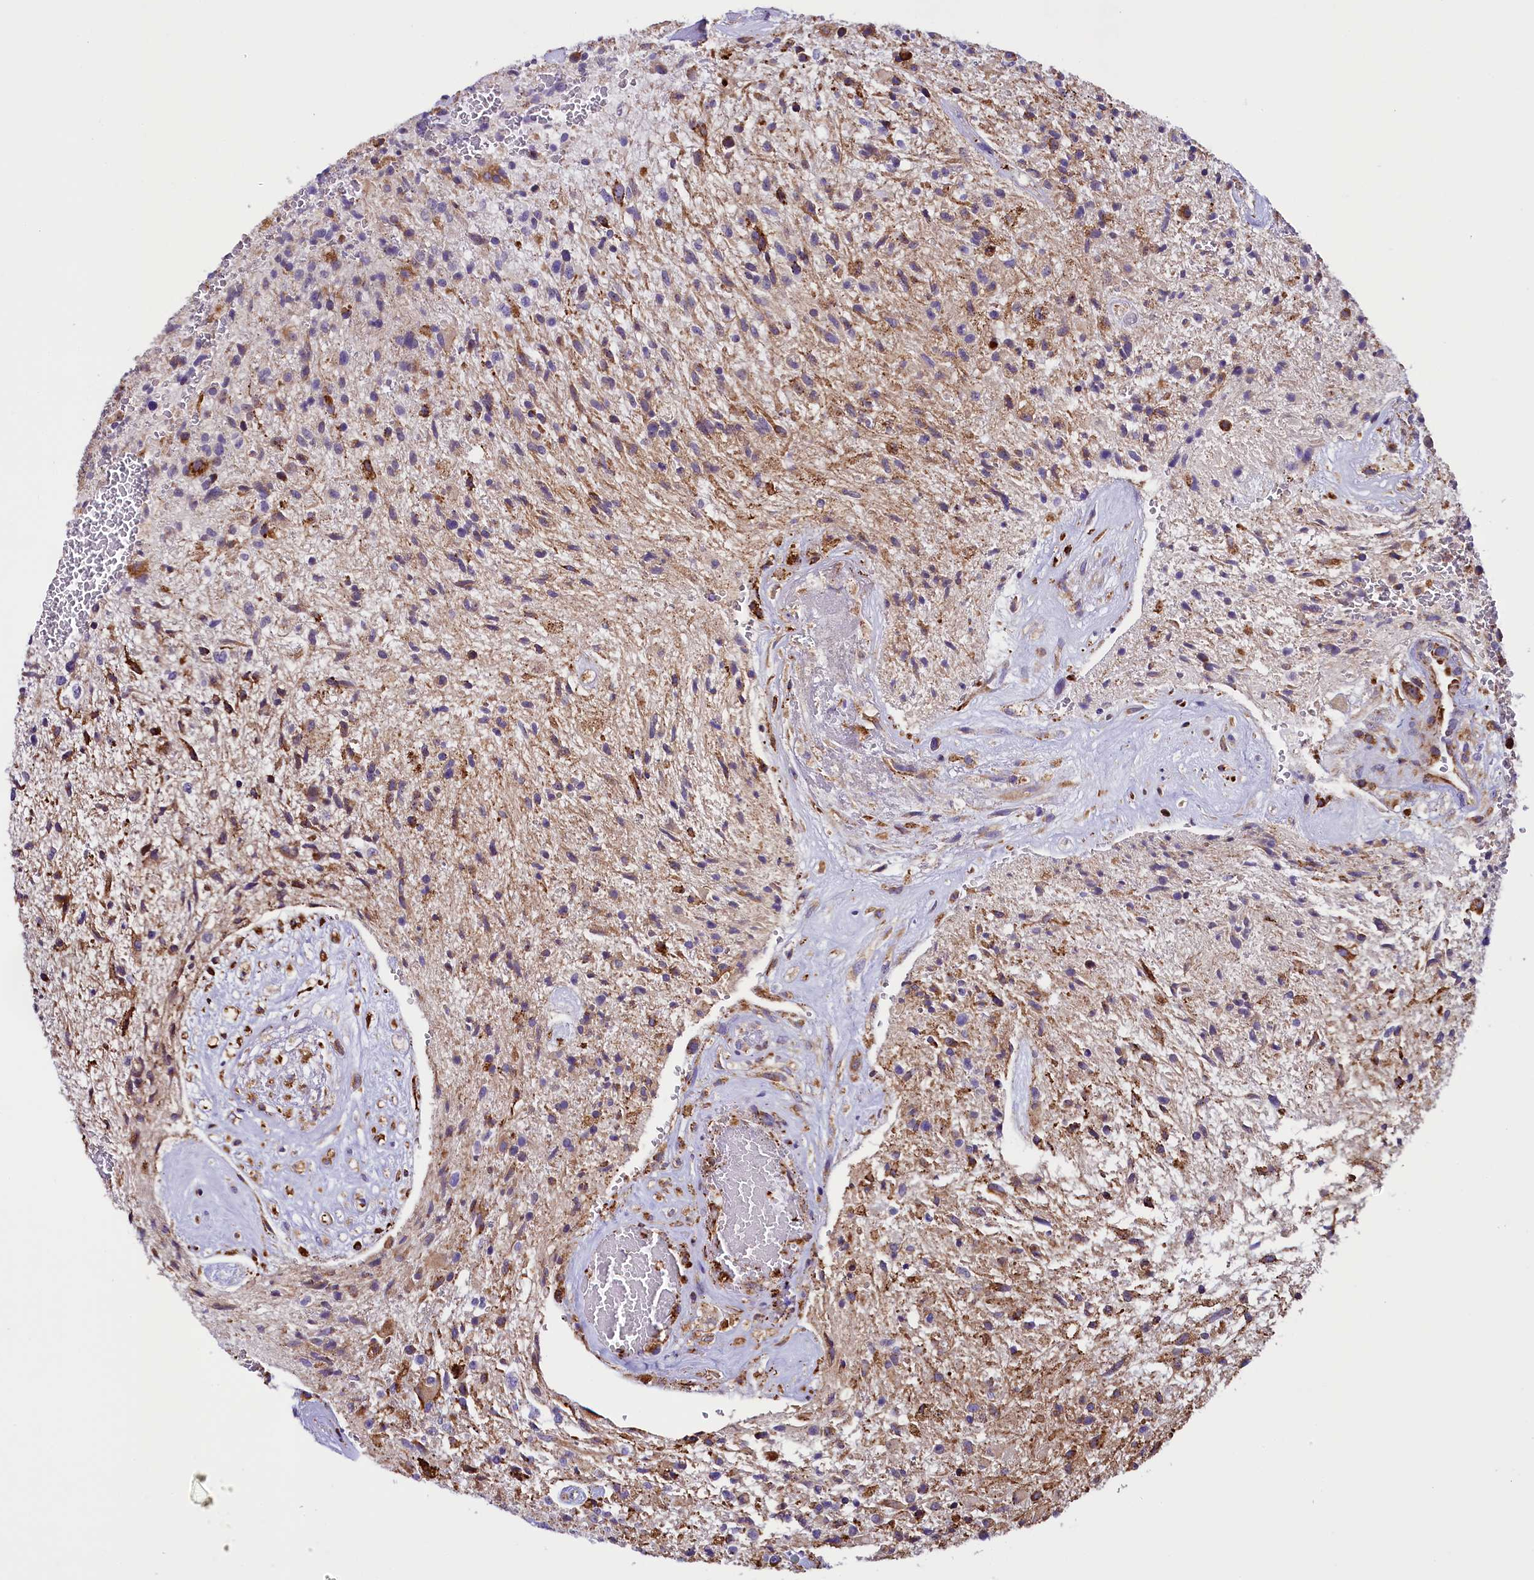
{"staining": {"intensity": "negative", "quantity": "none", "location": "none"}, "tissue": "glioma", "cell_type": "Tumor cells", "image_type": "cancer", "snomed": [{"axis": "morphology", "description": "Glioma, malignant, High grade"}, {"axis": "topography", "description": "Brain"}], "caption": "Immunohistochemistry photomicrograph of human malignant glioma (high-grade) stained for a protein (brown), which exhibits no positivity in tumor cells.", "gene": "CAPS2", "patient": {"sex": "male", "age": 56}}